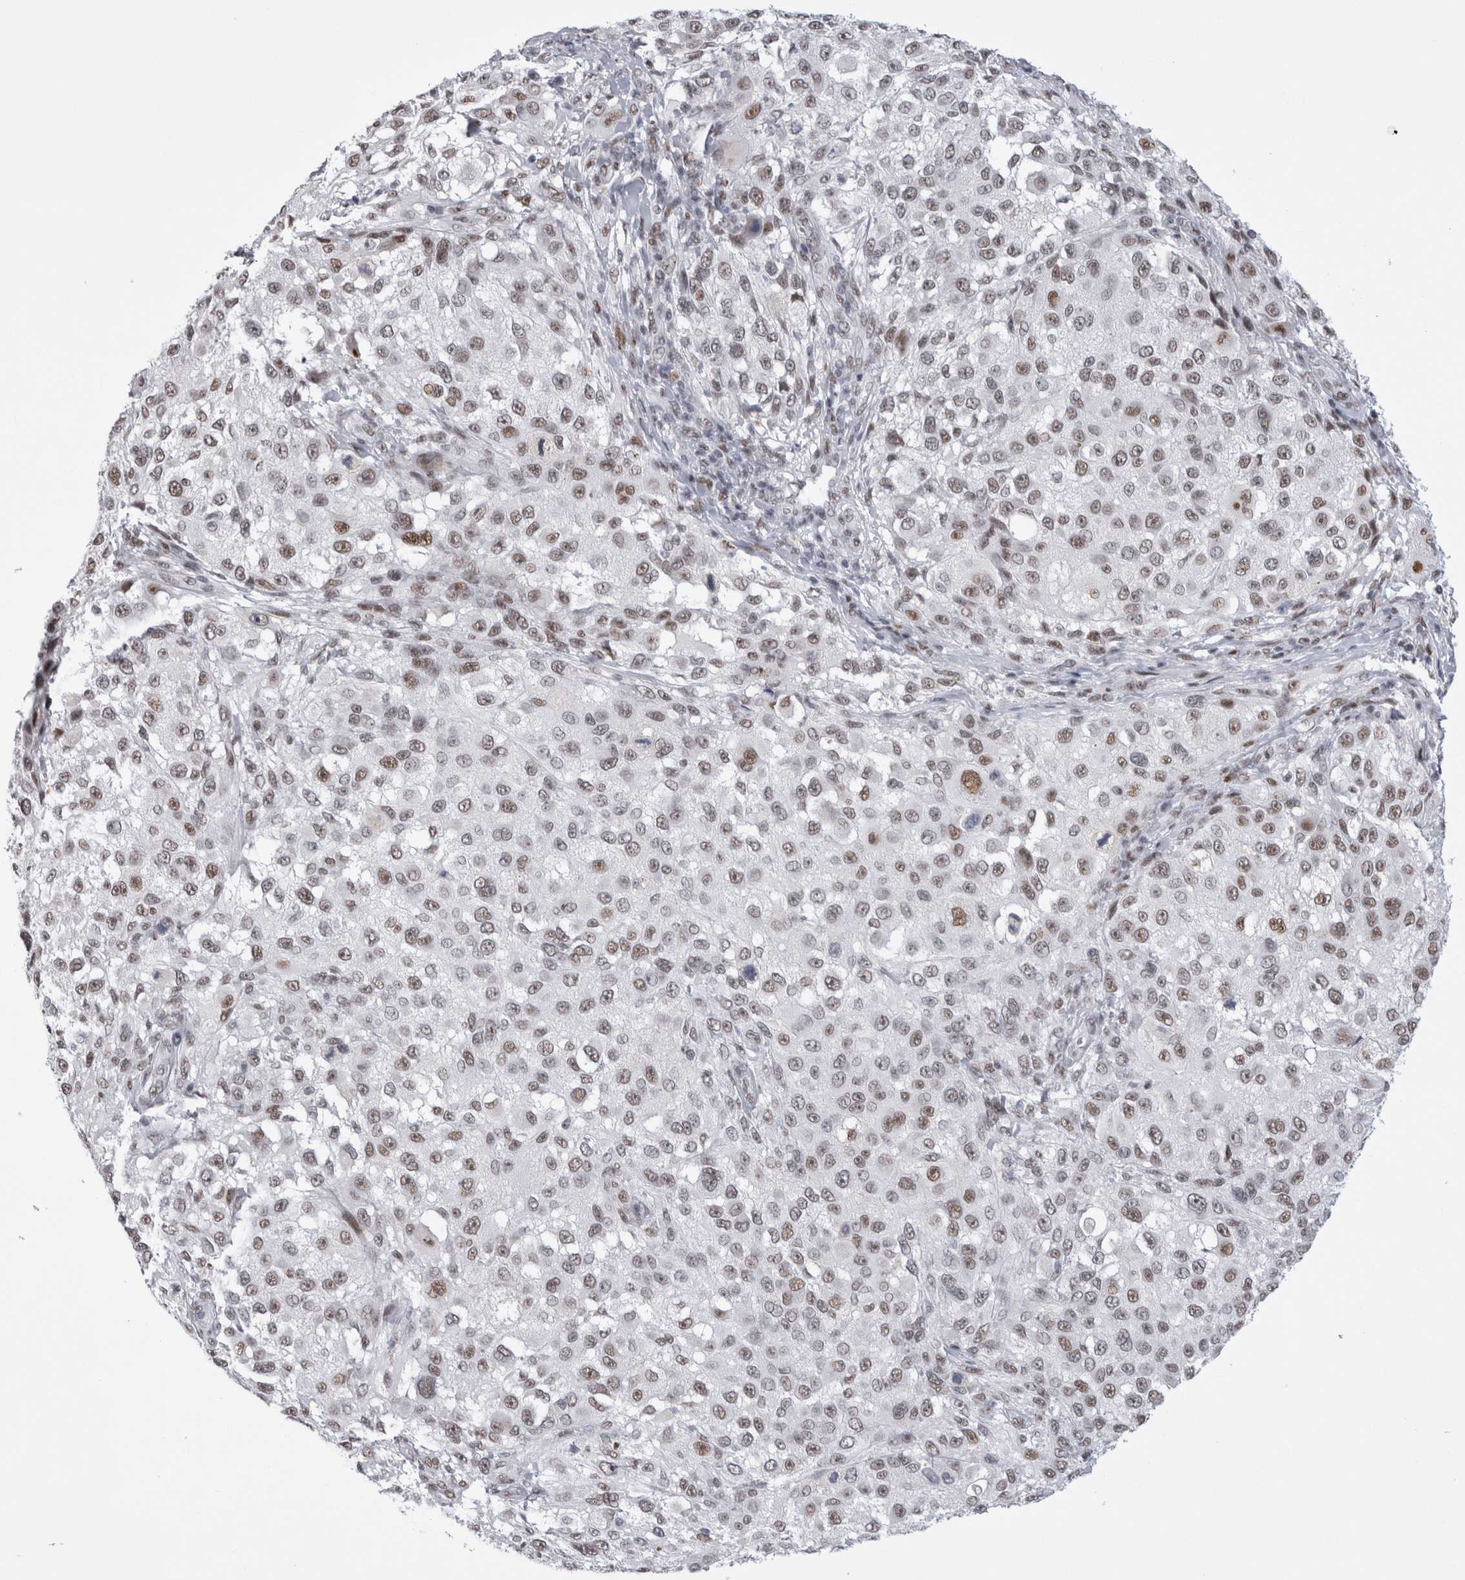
{"staining": {"intensity": "moderate", "quantity": ">75%", "location": "nuclear"}, "tissue": "melanoma", "cell_type": "Tumor cells", "image_type": "cancer", "snomed": [{"axis": "morphology", "description": "Necrosis, NOS"}, {"axis": "morphology", "description": "Malignant melanoma, NOS"}, {"axis": "topography", "description": "Skin"}], "caption": "Immunohistochemical staining of malignant melanoma reveals medium levels of moderate nuclear protein positivity in about >75% of tumor cells.", "gene": "API5", "patient": {"sex": "female", "age": 87}}